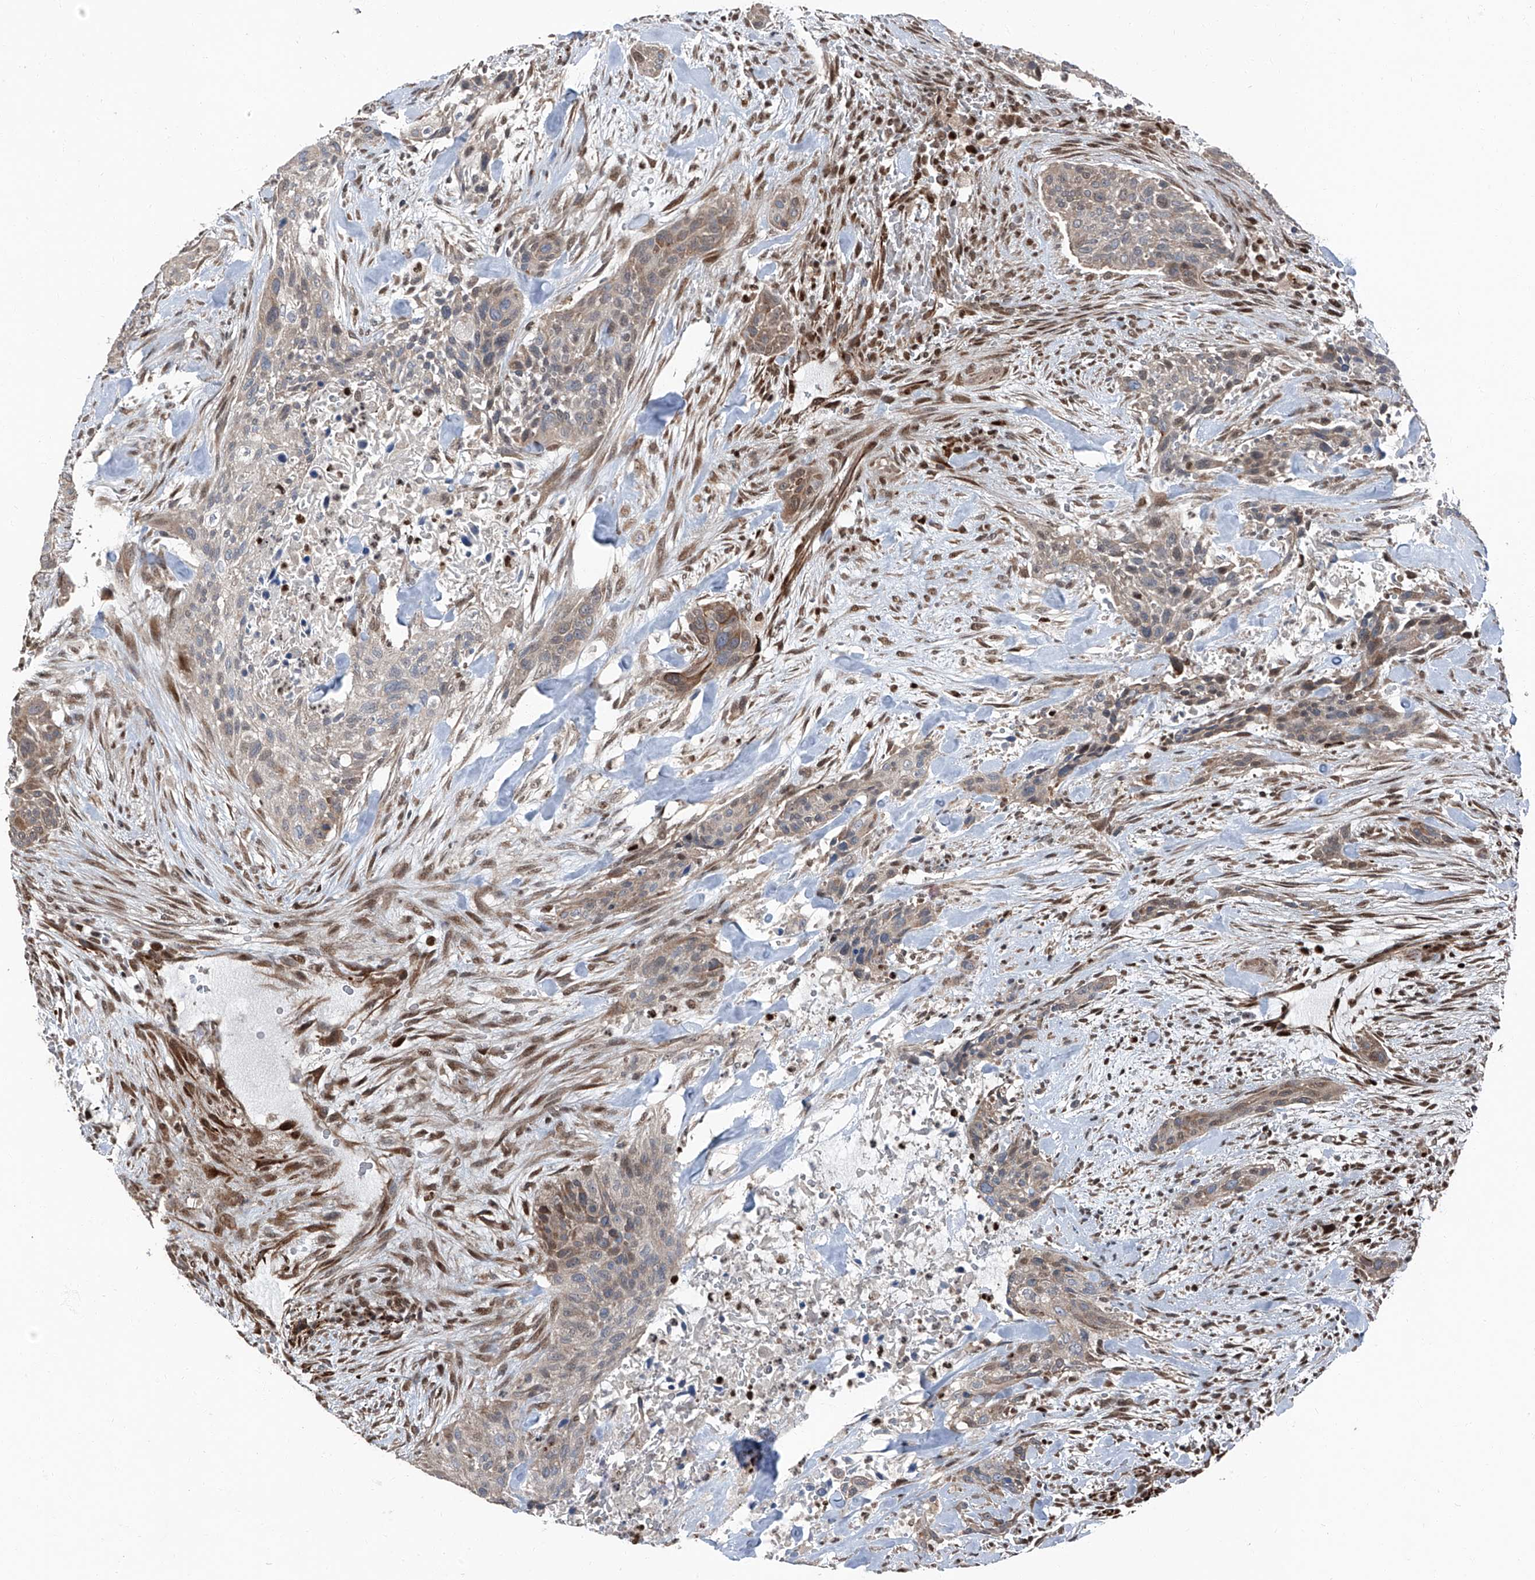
{"staining": {"intensity": "moderate", "quantity": "<25%", "location": "cytoplasmic/membranous"}, "tissue": "urothelial cancer", "cell_type": "Tumor cells", "image_type": "cancer", "snomed": [{"axis": "morphology", "description": "Urothelial carcinoma, High grade"}, {"axis": "topography", "description": "Urinary bladder"}], "caption": "Immunohistochemical staining of urothelial cancer demonstrates moderate cytoplasmic/membranous protein positivity in approximately <25% of tumor cells.", "gene": "FKBP5", "patient": {"sex": "male", "age": 35}}